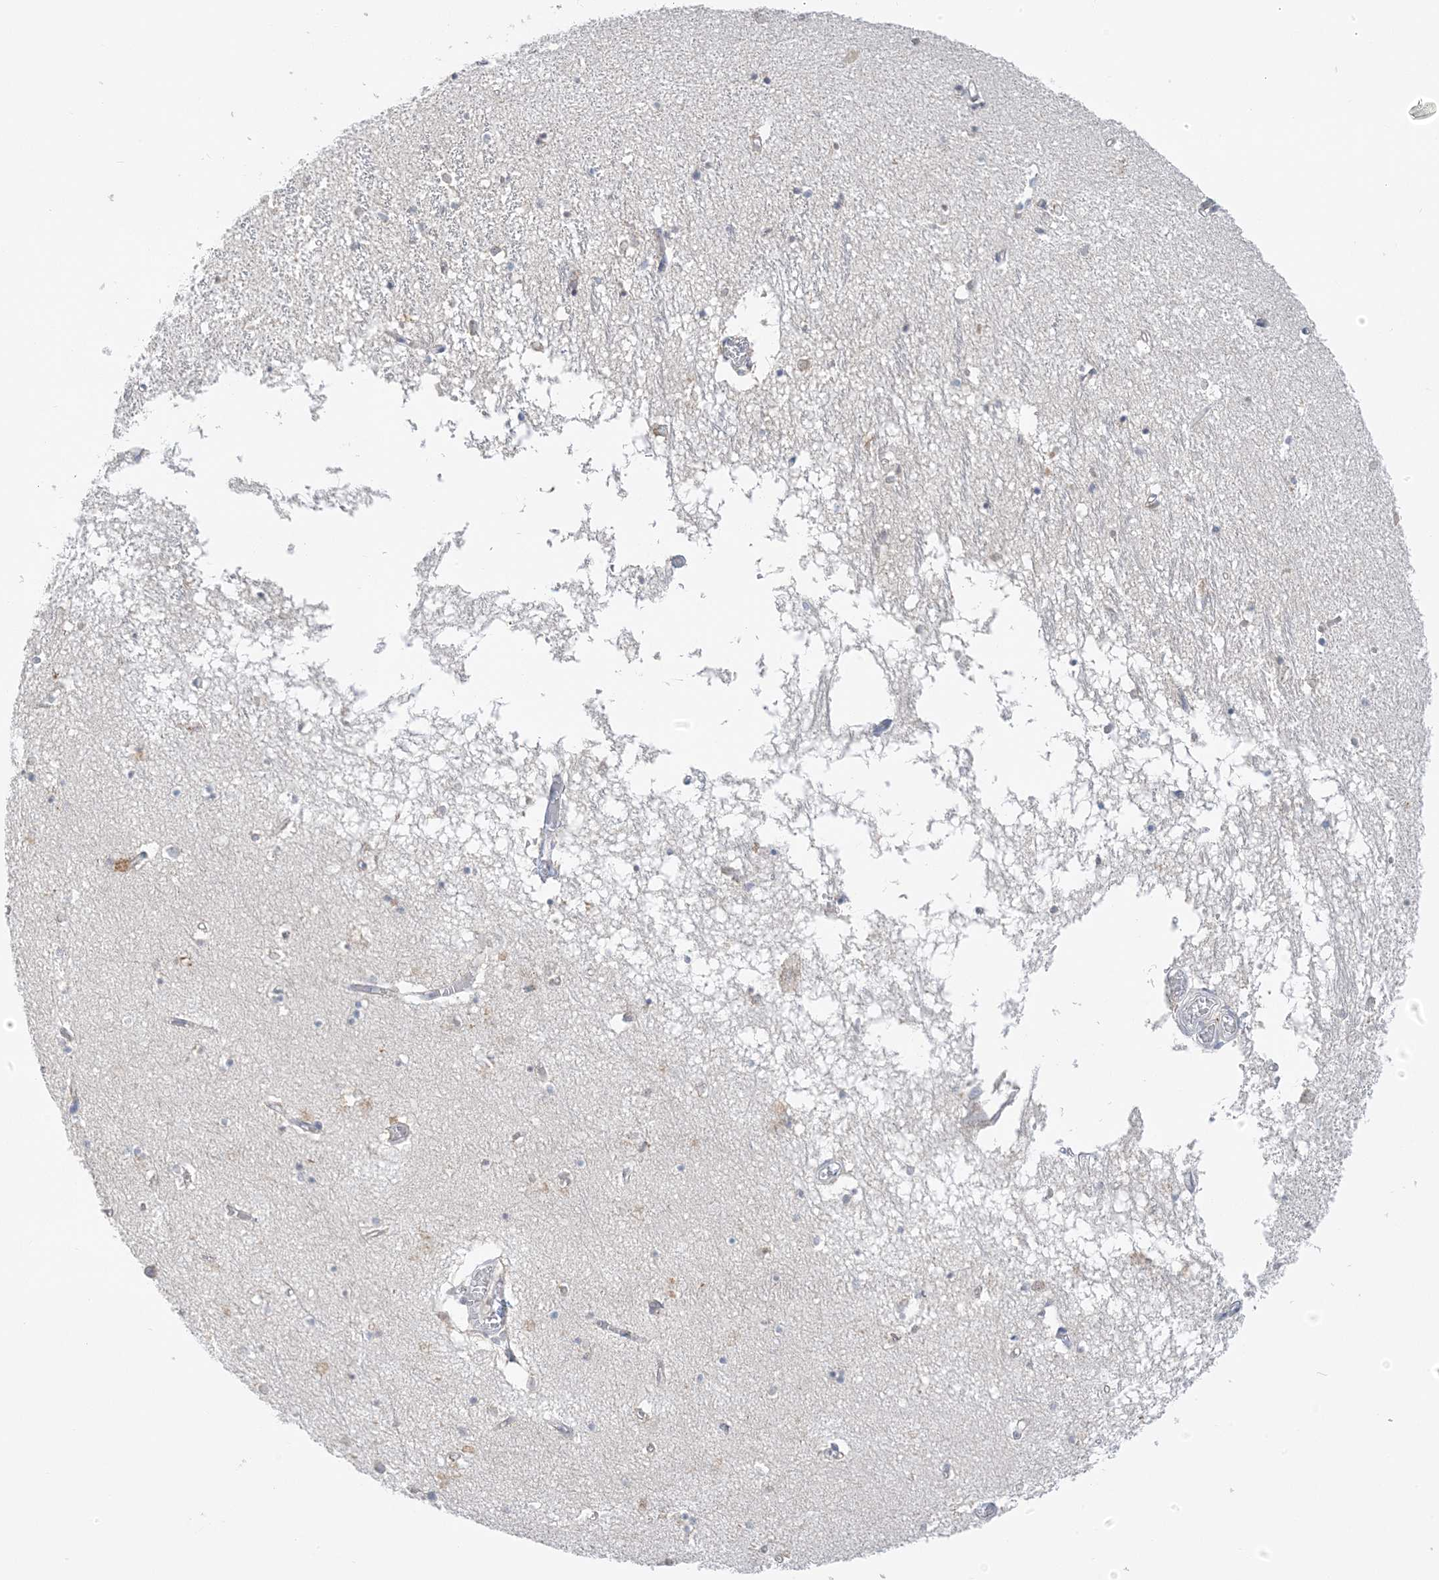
{"staining": {"intensity": "negative", "quantity": "none", "location": "none"}, "tissue": "hippocampus", "cell_type": "Glial cells", "image_type": "normal", "snomed": [{"axis": "morphology", "description": "Normal tissue, NOS"}, {"axis": "topography", "description": "Hippocampus"}], "caption": "Glial cells are negative for brown protein staining in normal hippocampus.", "gene": "EEFSEC", "patient": {"sex": "male", "age": 70}}